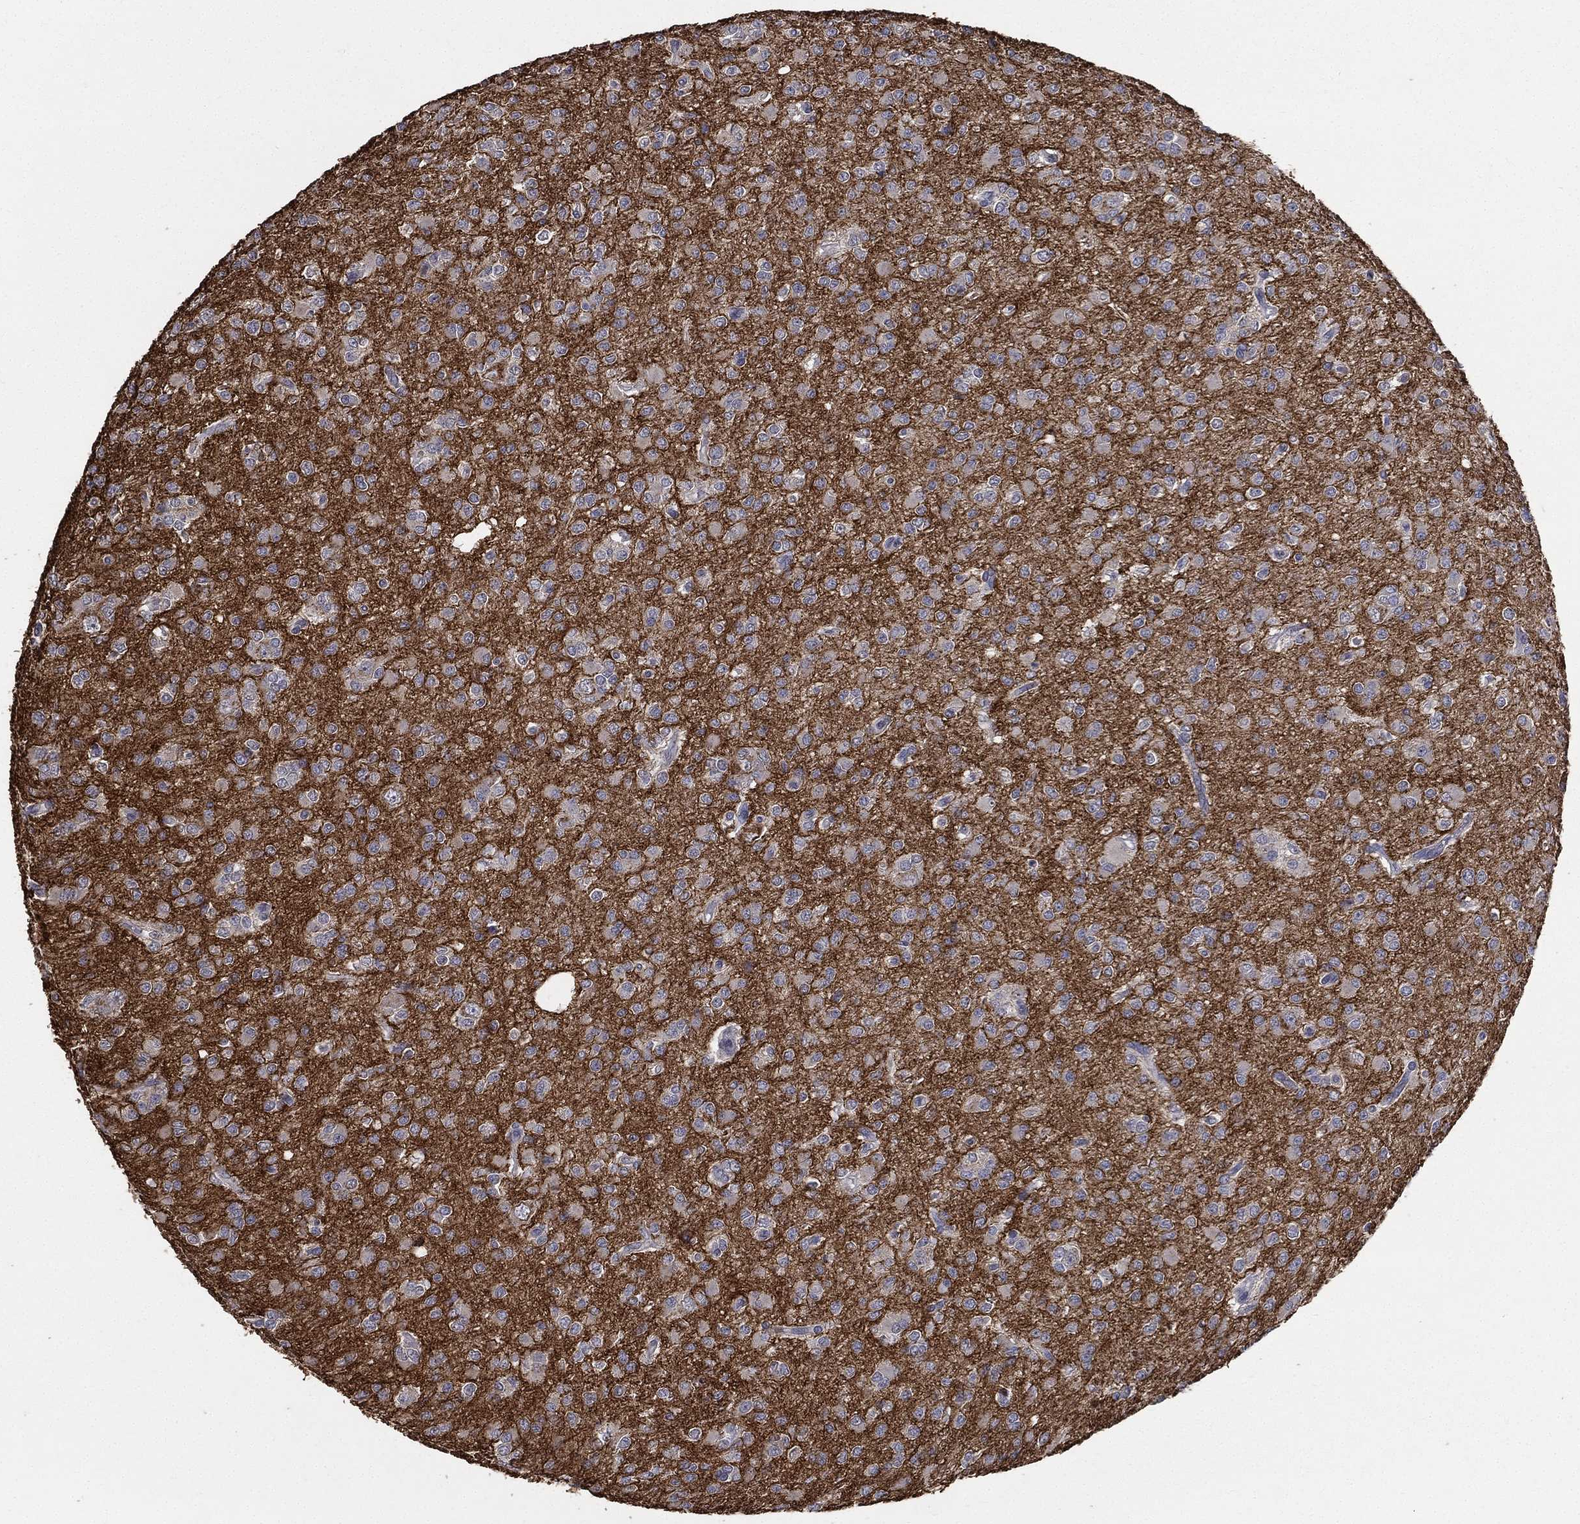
{"staining": {"intensity": "negative", "quantity": "none", "location": "none"}, "tissue": "glioma", "cell_type": "Tumor cells", "image_type": "cancer", "snomed": [{"axis": "morphology", "description": "Glioma, malignant, Low grade"}, {"axis": "topography", "description": "Brain"}], "caption": "There is no significant staining in tumor cells of malignant glioma (low-grade).", "gene": "SNAP25", "patient": {"sex": "male", "age": 27}}